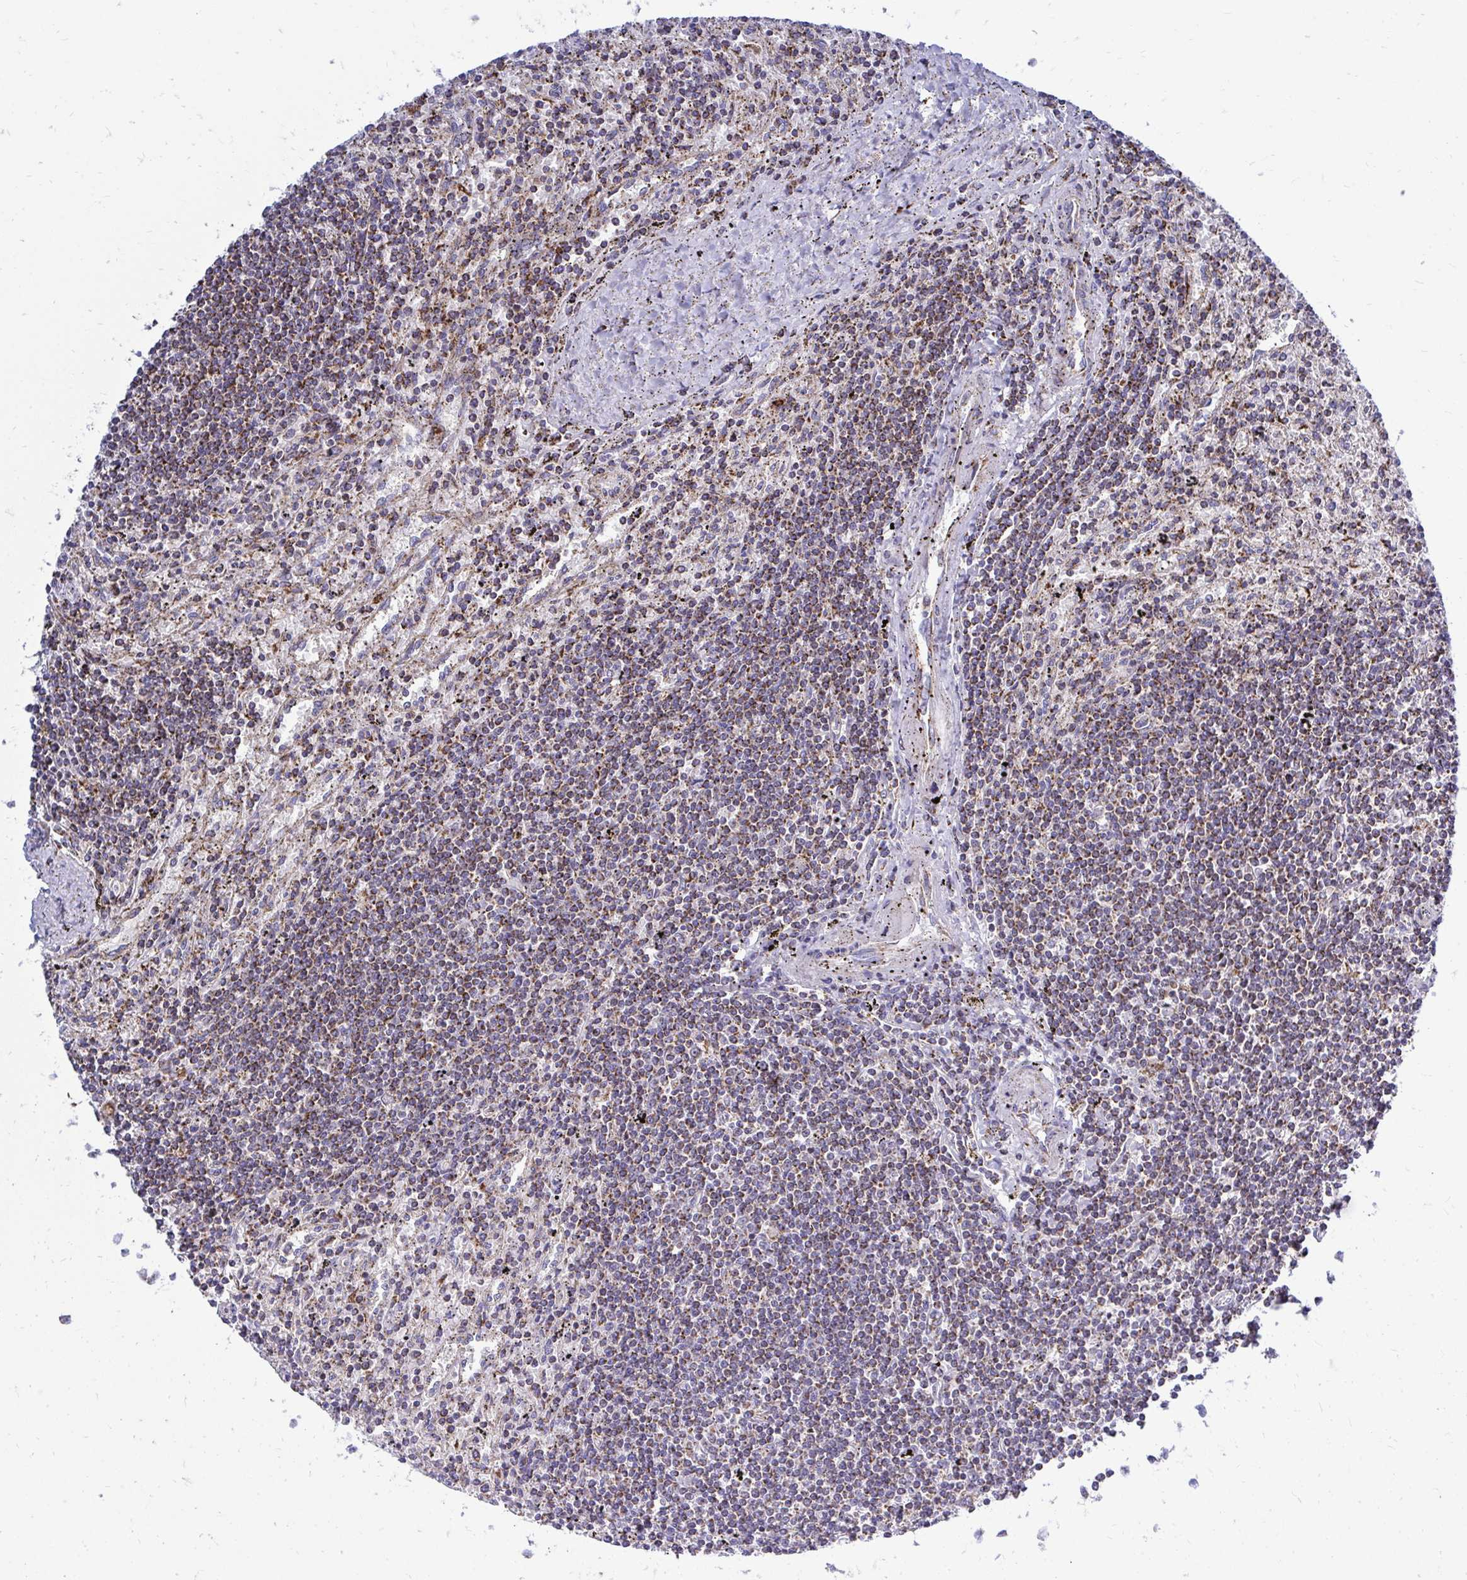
{"staining": {"intensity": "moderate", "quantity": ">75%", "location": "cytoplasmic/membranous"}, "tissue": "lymphoma", "cell_type": "Tumor cells", "image_type": "cancer", "snomed": [{"axis": "morphology", "description": "Malignant lymphoma, non-Hodgkin's type, Low grade"}, {"axis": "topography", "description": "Spleen"}], "caption": "Human malignant lymphoma, non-Hodgkin's type (low-grade) stained with a brown dye shows moderate cytoplasmic/membranous positive positivity in about >75% of tumor cells.", "gene": "OR10R2", "patient": {"sex": "male", "age": 76}}